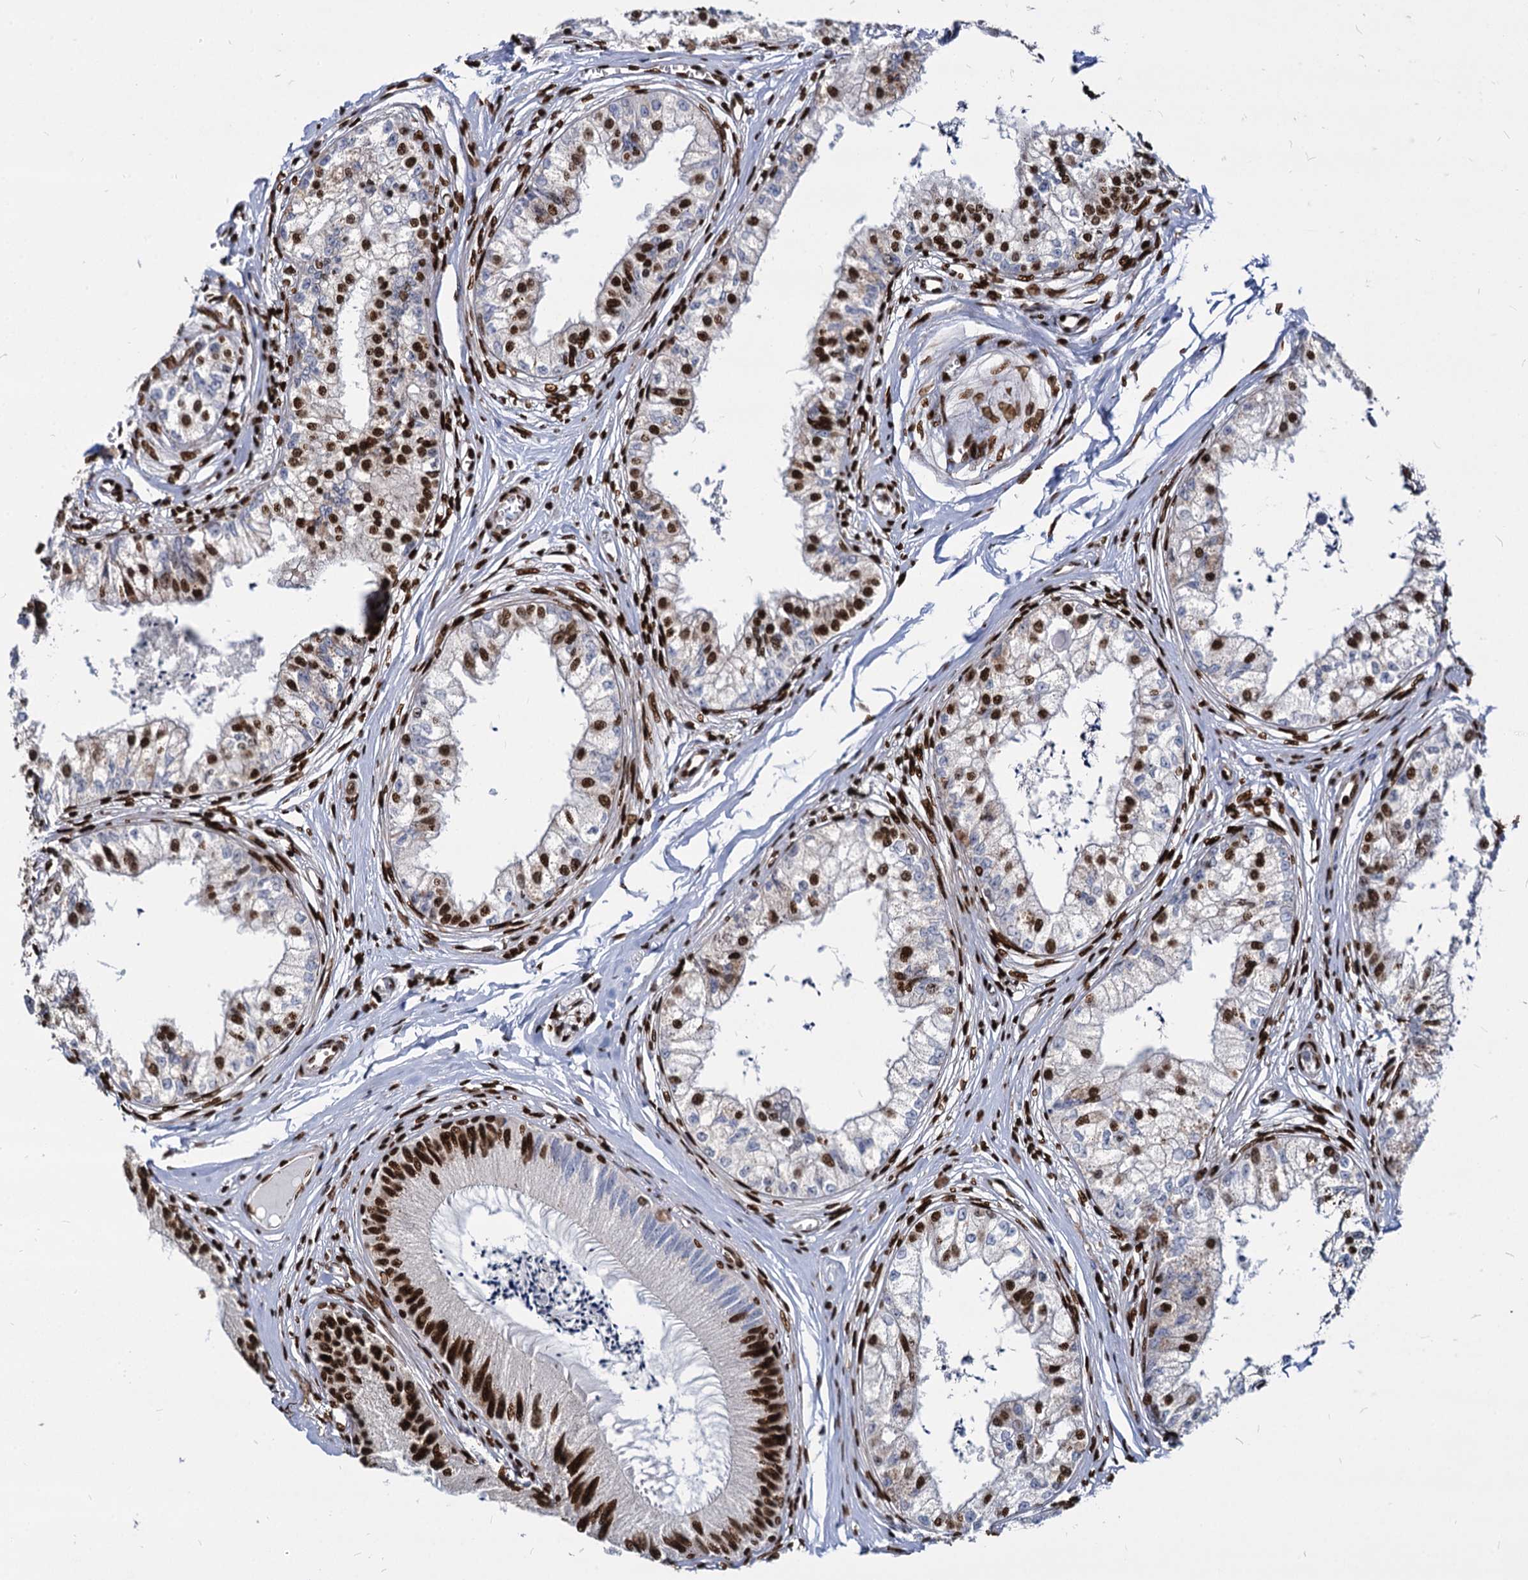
{"staining": {"intensity": "strong", "quantity": ">75%", "location": "nuclear"}, "tissue": "epididymis", "cell_type": "Glandular cells", "image_type": "normal", "snomed": [{"axis": "morphology", "description": "Normal tissue, NOS"}, {"axis": "topography", "description": "Epididymis"}], "caption": "IHC (DAB (3,3'-diaminobenzidine)) staining of normal human epididymis displays strong nuclear protein staining in approximately >75% of glandular cells. The protein is shown in brown color, while the nuclei are stained blue.", "gene": "MECP2", "patient": {"sex": "male", "age": 79}}